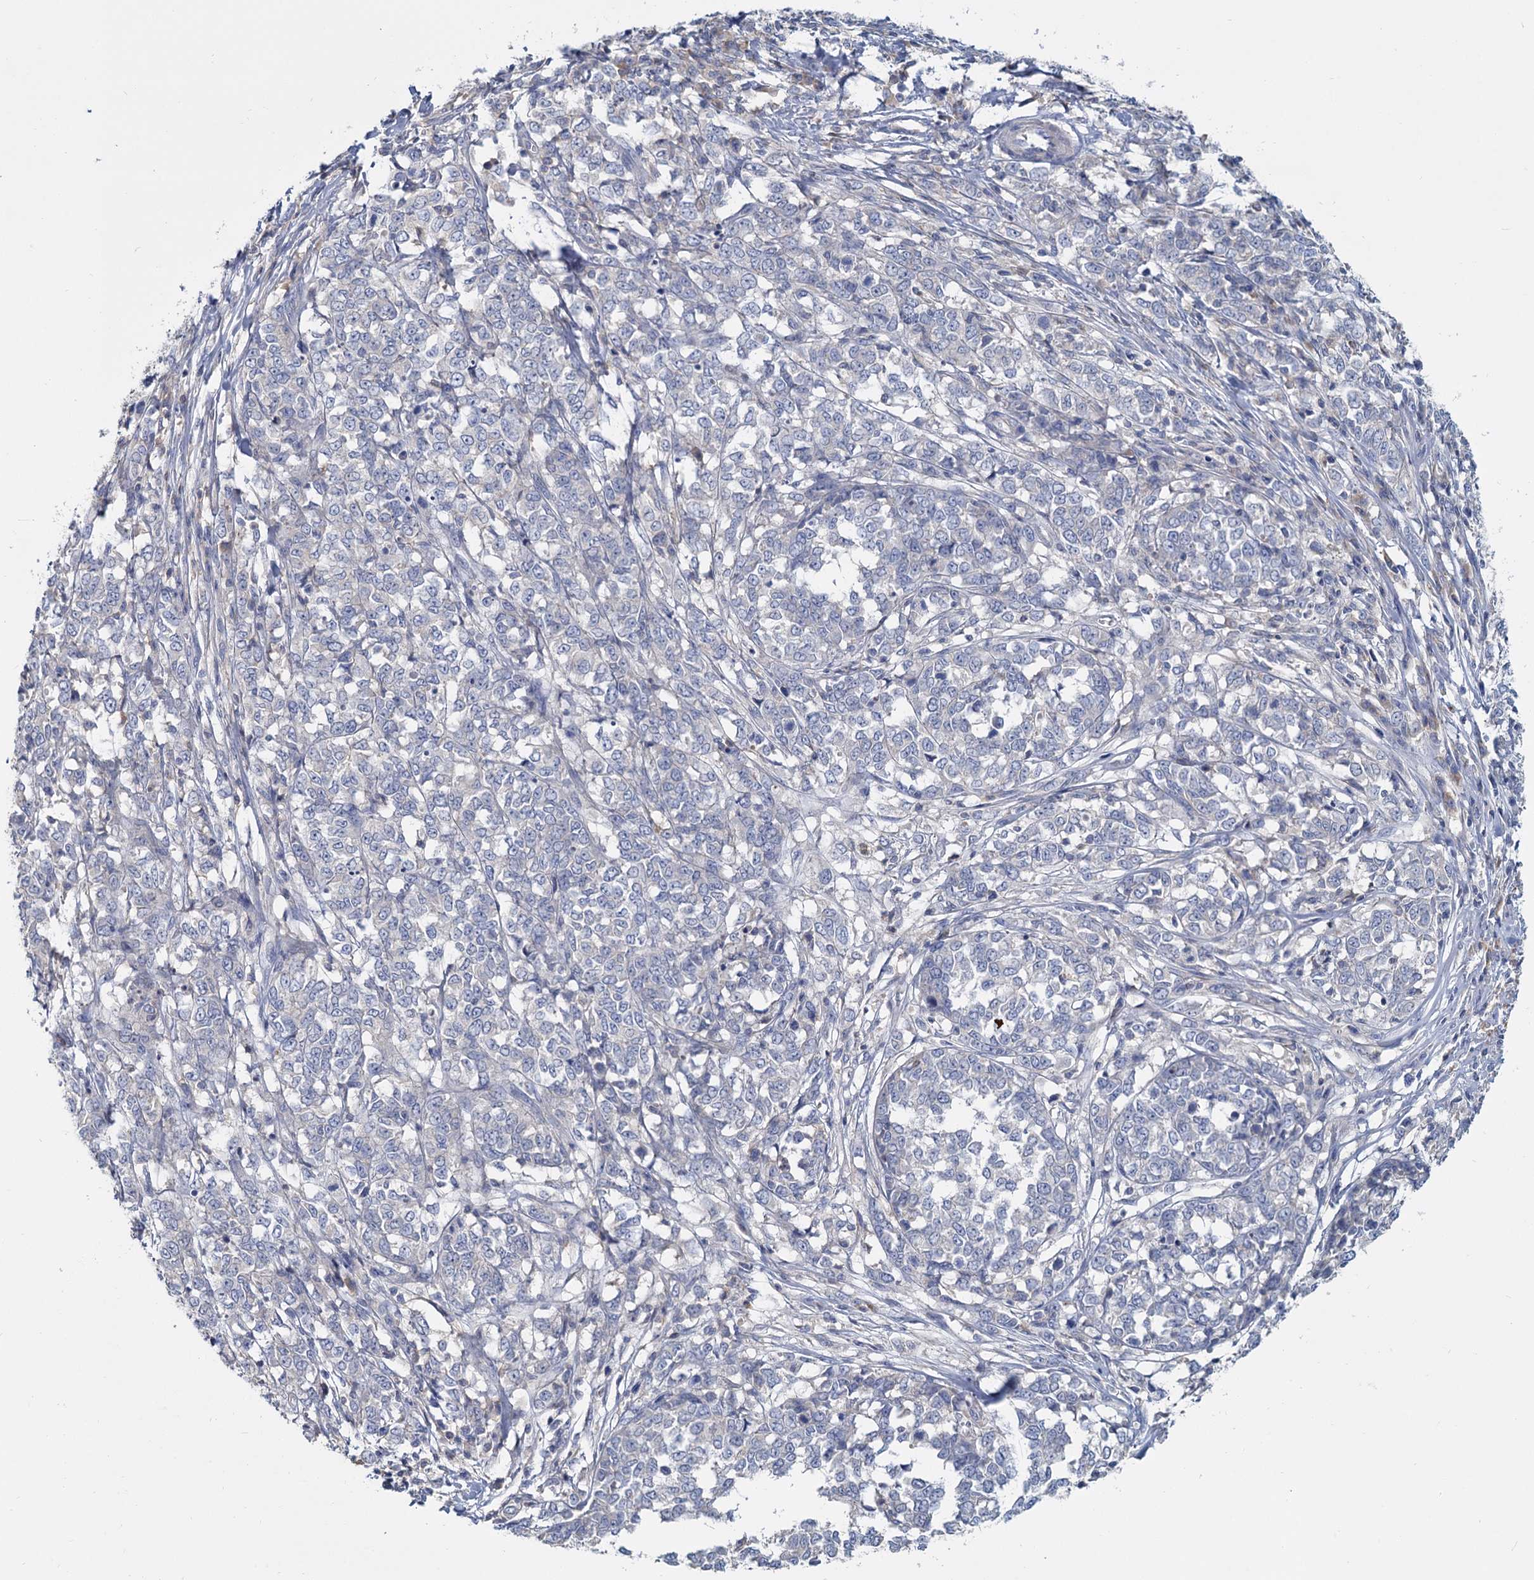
{"staining": {"intensity": "negative", "quantity": "none", "location": "none"}, "tissue": "melanoma", "cell_type": "Tumor cells", "image_type": "cancer", "snomed": [{"axis": "morphology", "description": "Malignant melanoma, NOS"}, {"axis": "topography", "description": "Skin"}], "caption": "The photomicrograph reveals no significant positivity in tumor cells of malignant melanoma. The staining was performed using DAB to visualize the protein expression in brown, while the nuclei were stained in blue with hematoxylin (Magnification: 20x).", "gene": "ACSM3", "patient": {"sex": "female", "age": 72}}